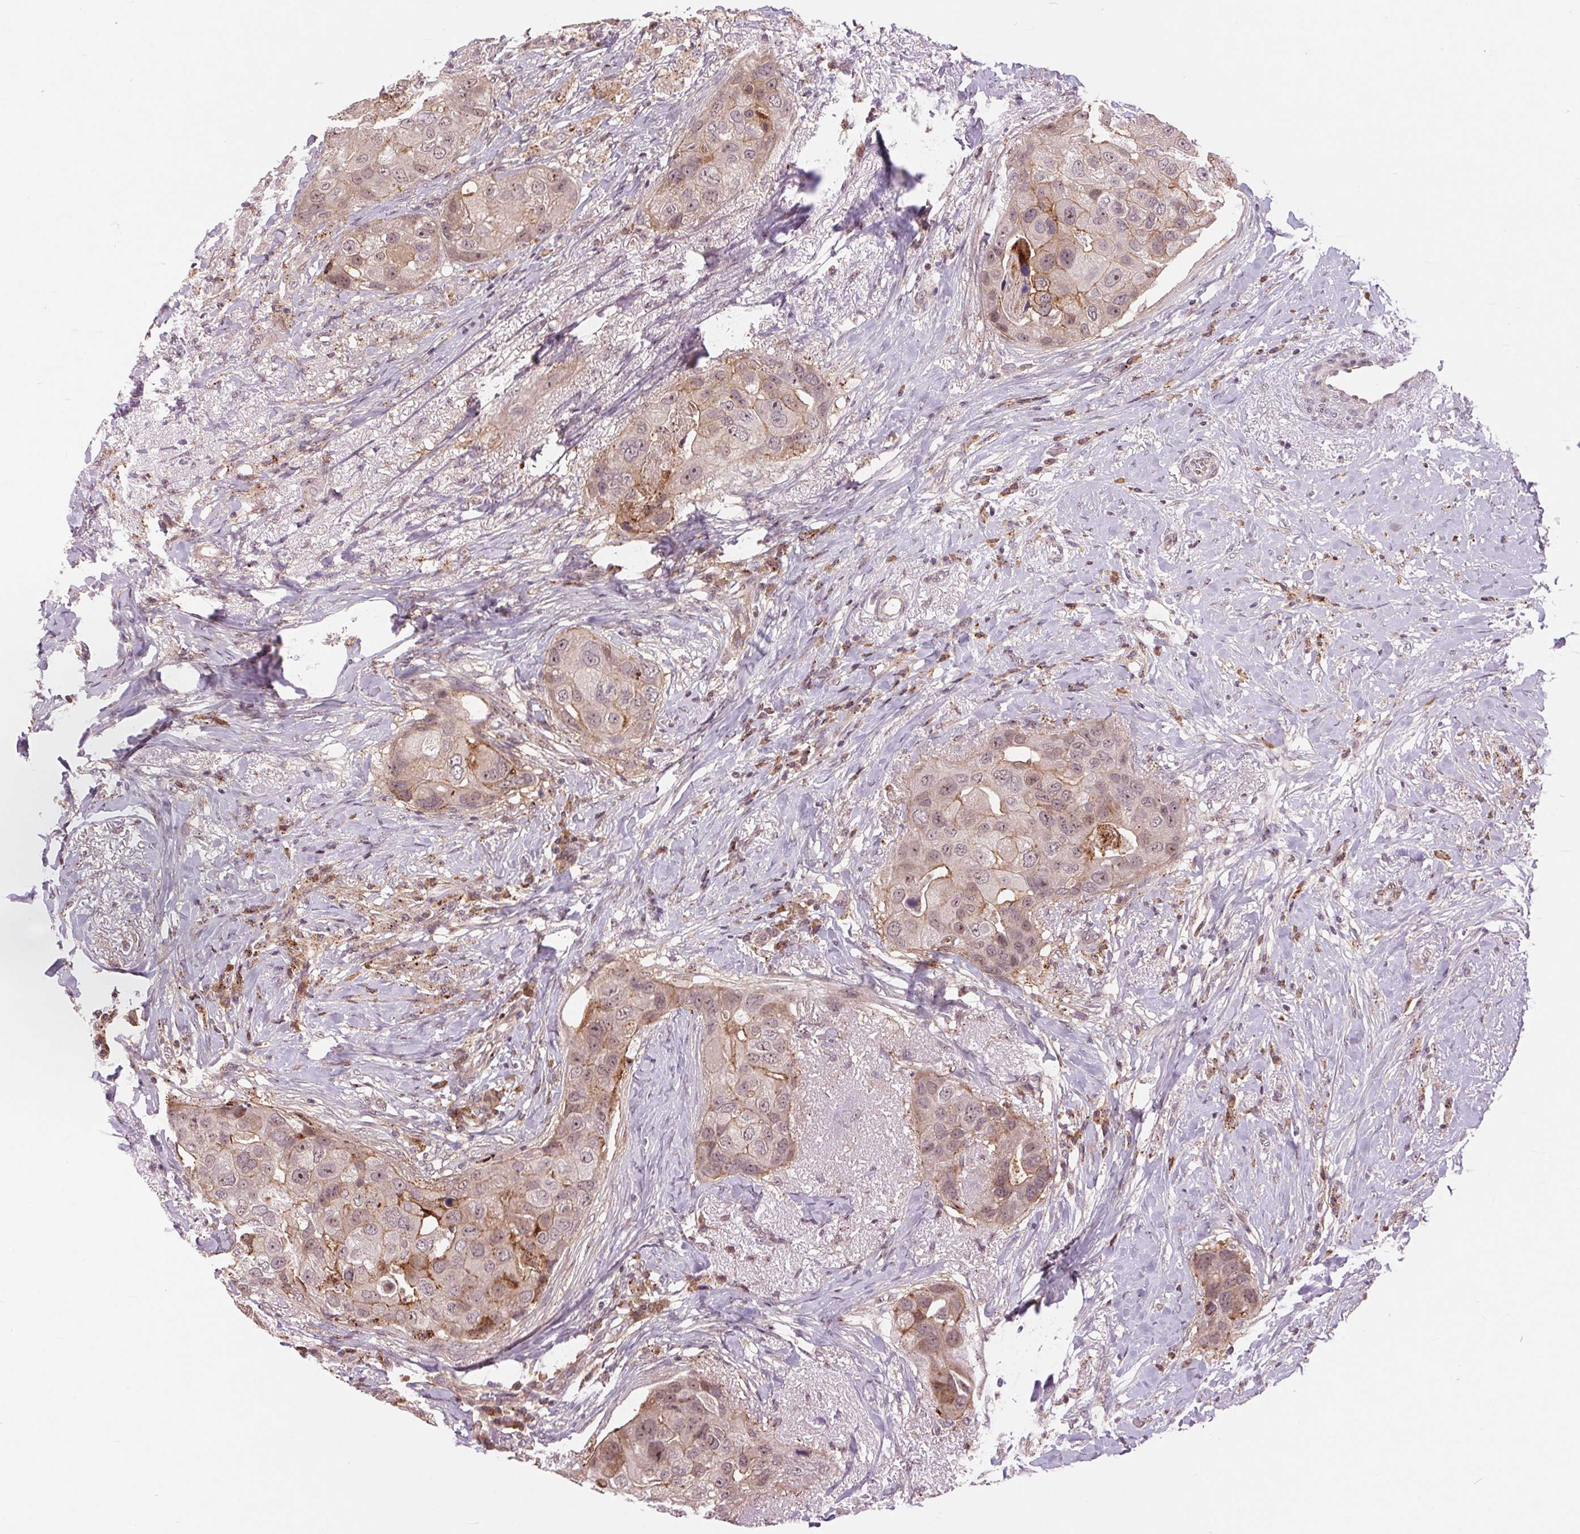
{"staining": {"intensity": "weak", "quantity": "25%-75%", "location": "cytoplasmic/membranous"}, "tissue": "breast cancer", "cell_type": "Tumor cells", "image_type": "cancer", "snomed": [{"axis": "morphology", "description": "Duct carcinoma"}, {"axis": "topography", "description": "Breast"}], "caption": "IHC of human breast cancer exhibits low levels of weak cytoplasmic/membranous positivity in about 25%-75% of tumor cells.", "gene": "CHMP4B", "patient": {"sex": "female", "age": 43}}